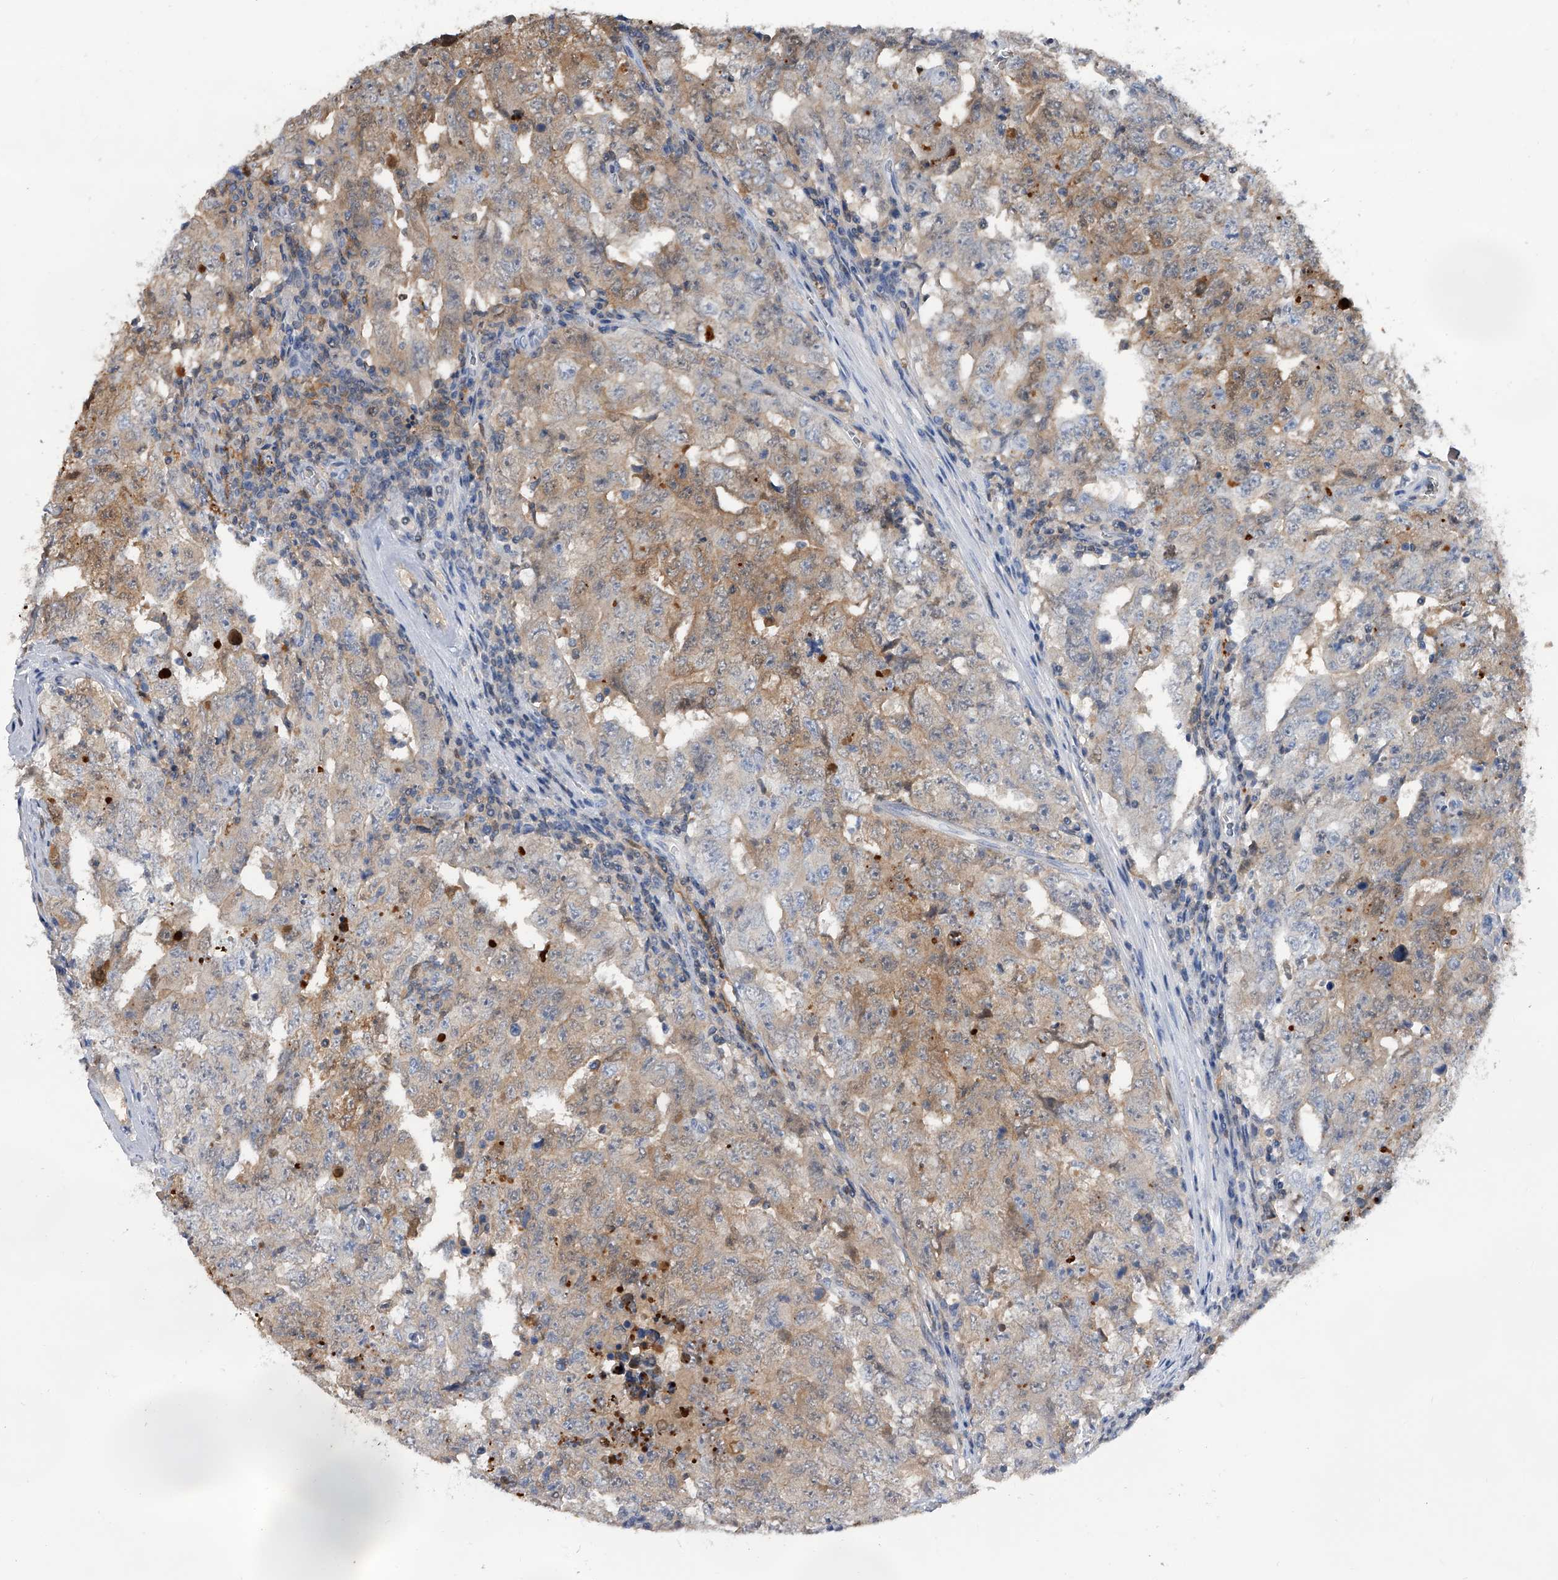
{"staining": {"intensity": "weak", "quantity": "25%-75%", "location": "cytoplasmic/membranous"}, "tissue": "testis cancer", "cell_type": "Tumor cells", "image_type": "cancer", "snomed": [{"axis": "morphology", "description": "Carcinoma, Embryonal, NOS"}, {"axis": "topography", "description": "Testis"}], "caption": "Protein staining exhibits weak cytoplasmic/membranous positivity in about 25%-75% of tumor cells in testis cancer.", "gene": "SERPINB9", "patient": {"sex": "male", "age": 26}}